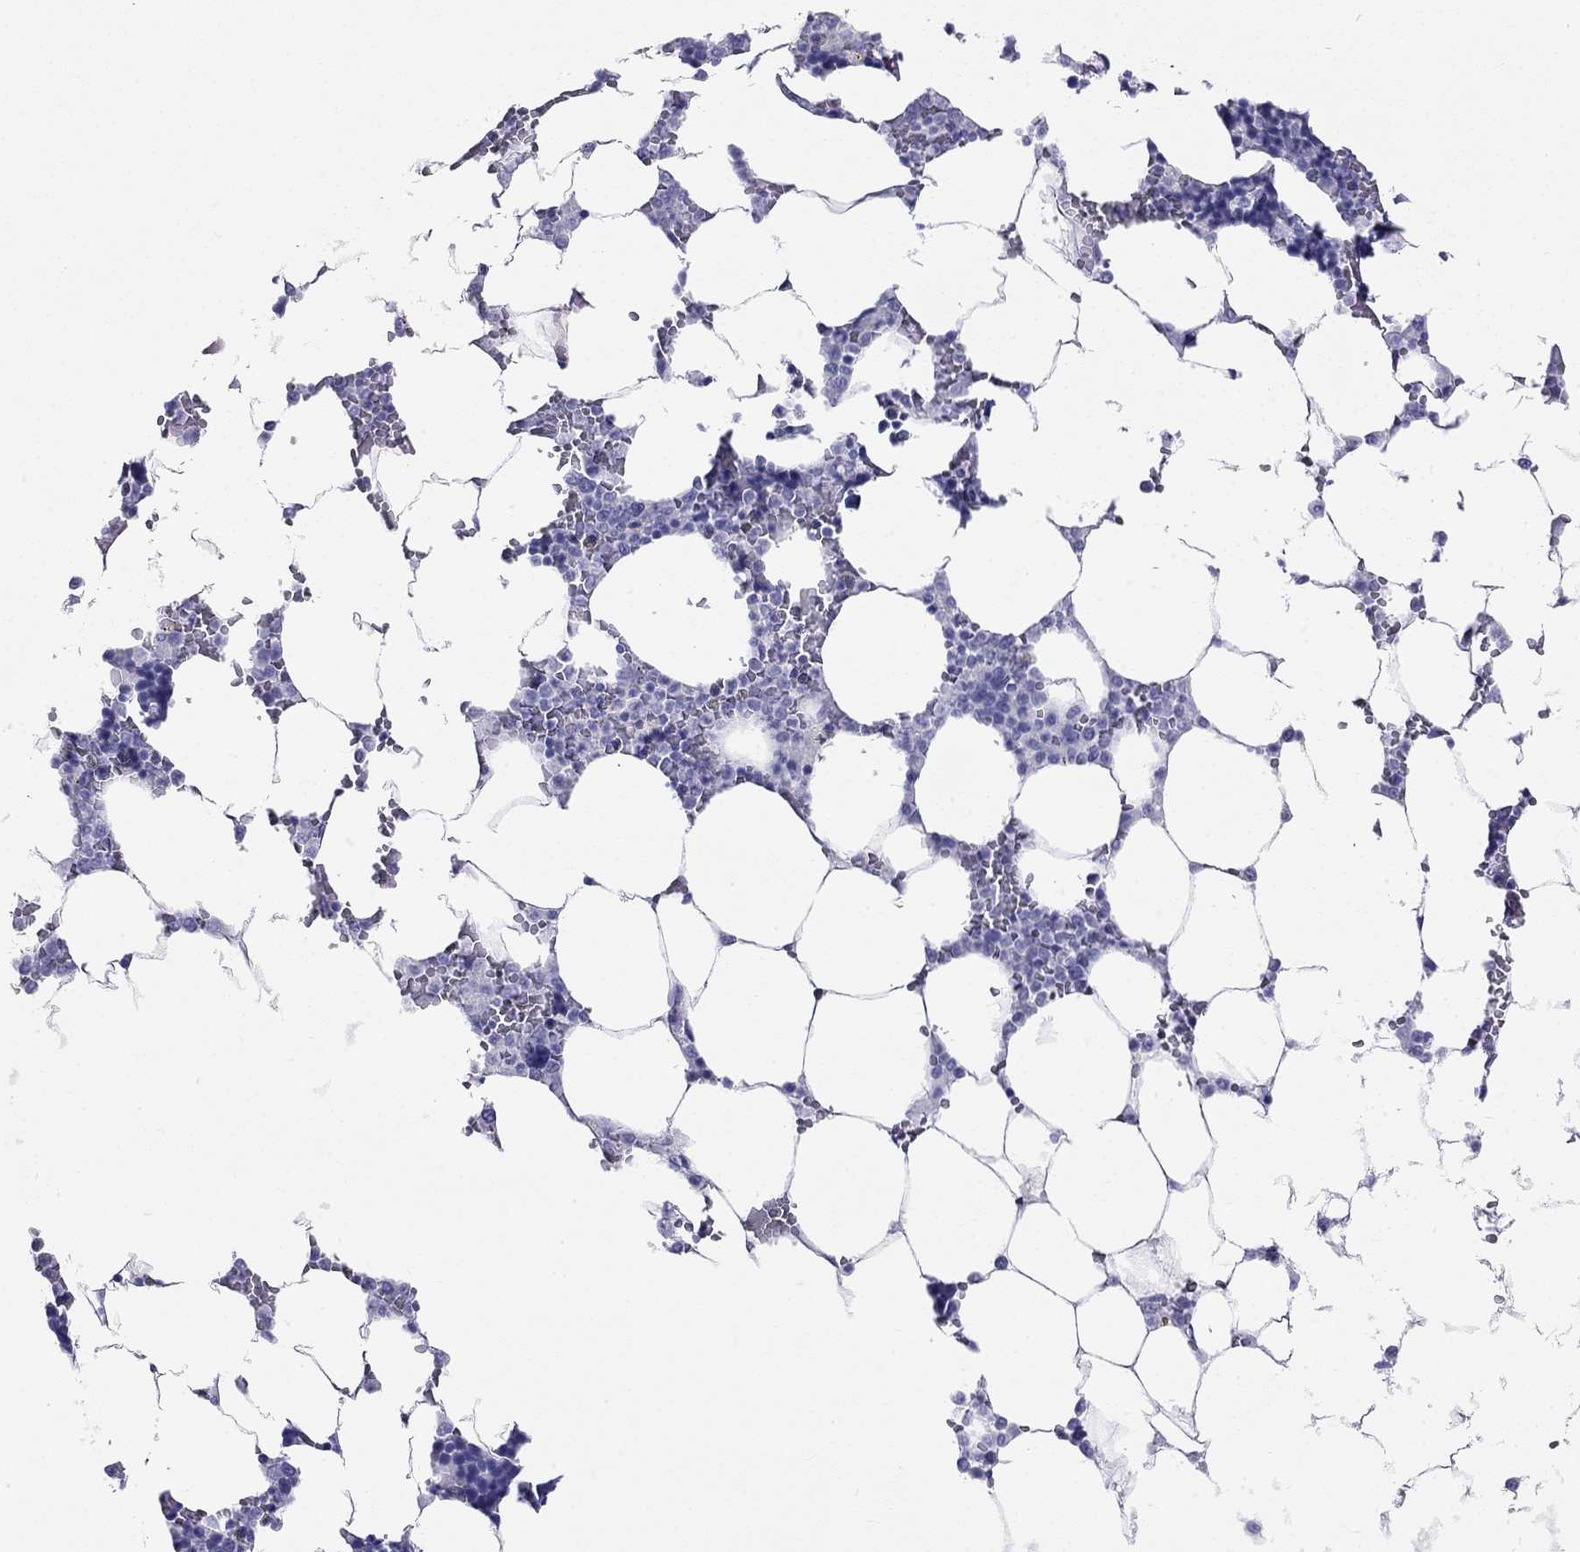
{"staining": {"intensity": "negative", "quantity": "none", "location": "none"}, "tissue": "bone marrow", "cell_type": "Hematopoietic cells", "image_type": "normal", "snomed": [{"axis": "morphology", "description": "Normal tissue, NOS"}, {"axis": "topography", "description": "Bone marrow"}], "caption": "IHC of normal bone marrow reveals no expression in hematopoietic cells.", "gene": "HLA", "patient": {"sex": "male", "age": 63}}